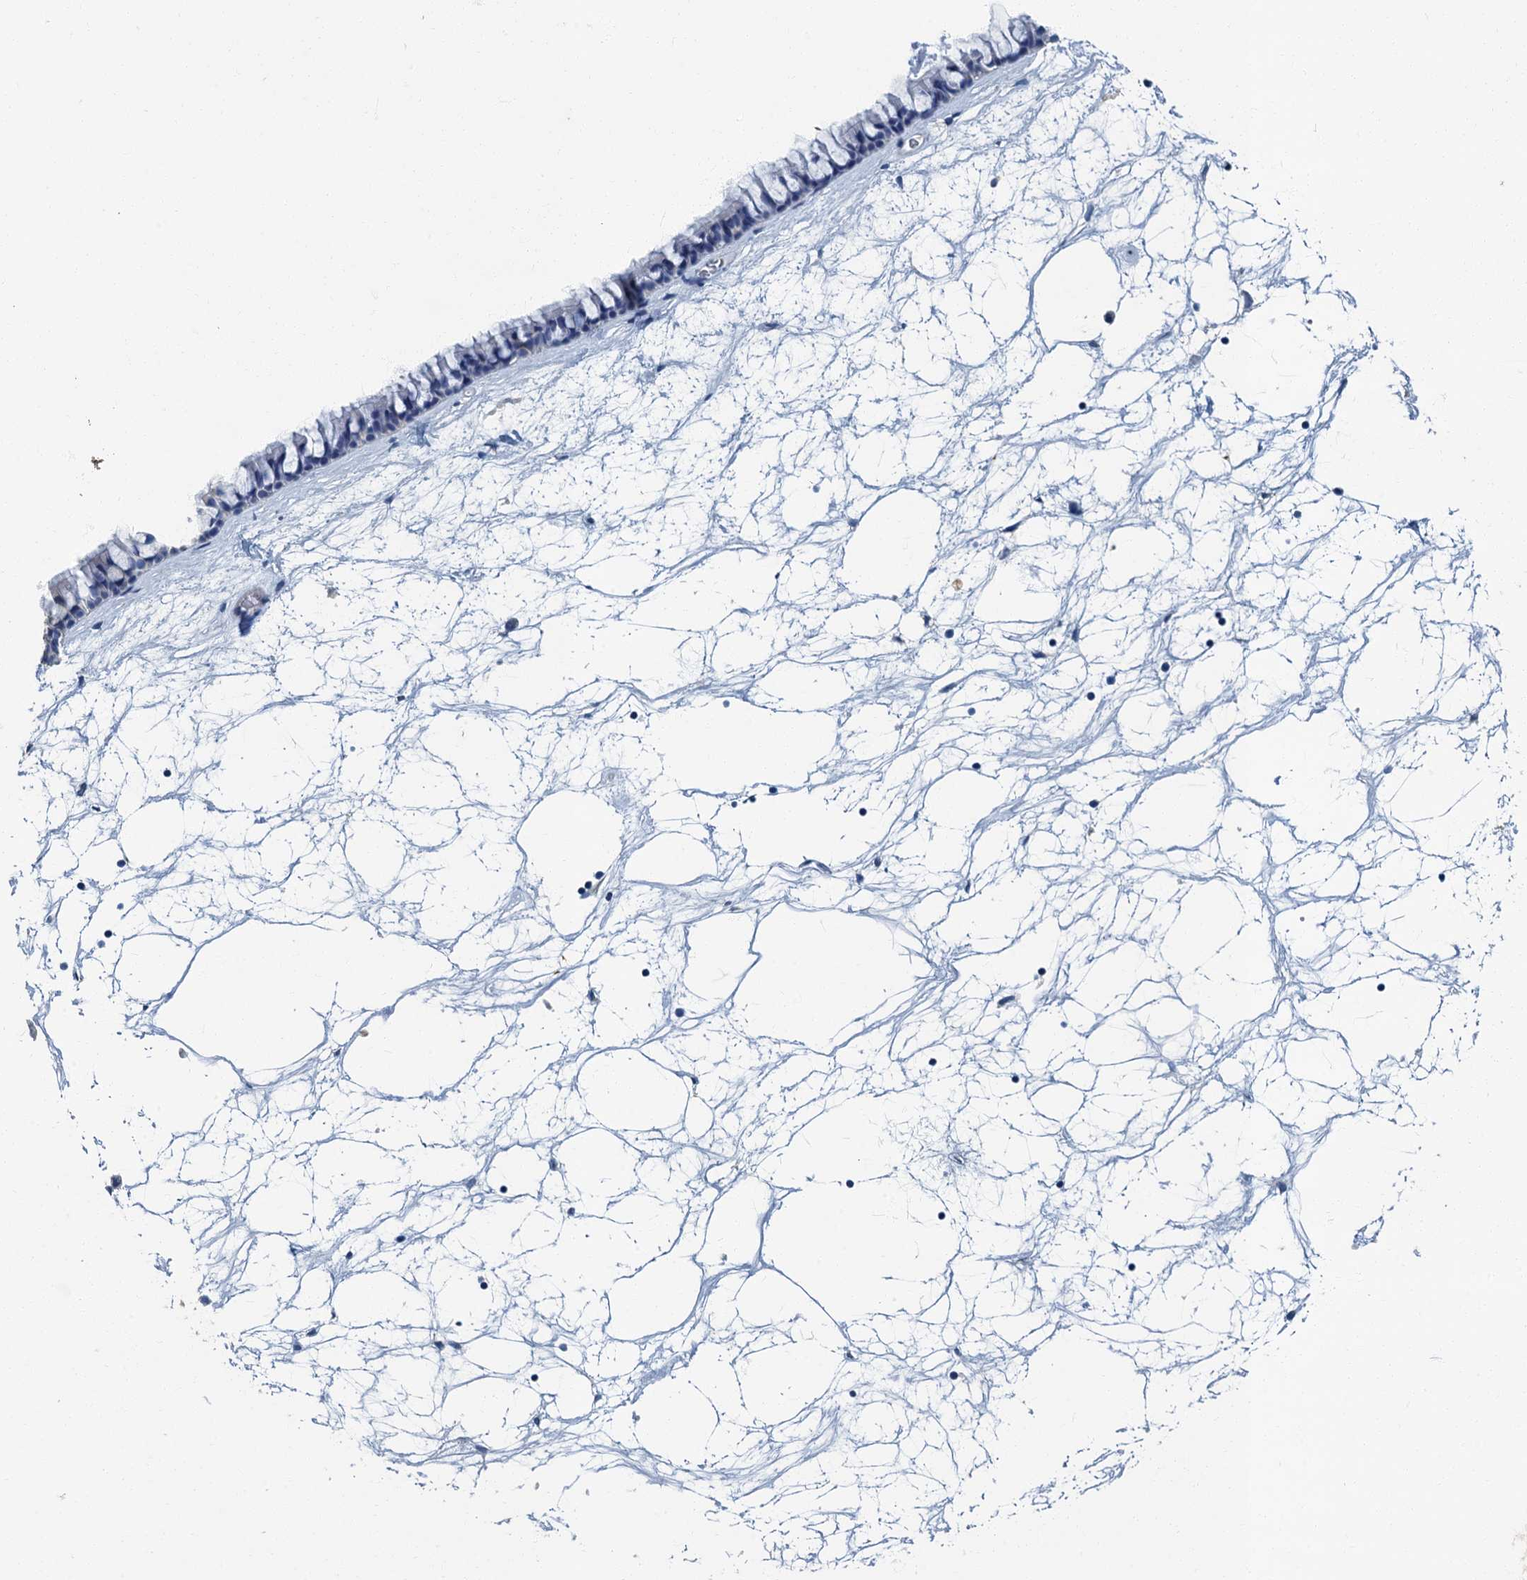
{"staining": {"intensity": "negative", "quantity": "none", "location": "none"}, "tissue": "nasopharynx", "cell_type": "Respiratory epithelial cells", "image_type": "normal", "snomed": [{"axis": "morphology", "description": "Normal tissue, NOS"}, {"axis": "topography", "description": "Nasopharynx"}], "caption": "The image displays no significant expression in respiratory epithelial cells of nasopharynx. The staining was performed using DAB (3,3'-diaminobenzidine) to visualize the protein expression in brown, while the nuclei were stained in blue with hematoxylin (Magnification: 20x).", "gene": "GADL1", "patient": {"sex": "male", "age": 64}}